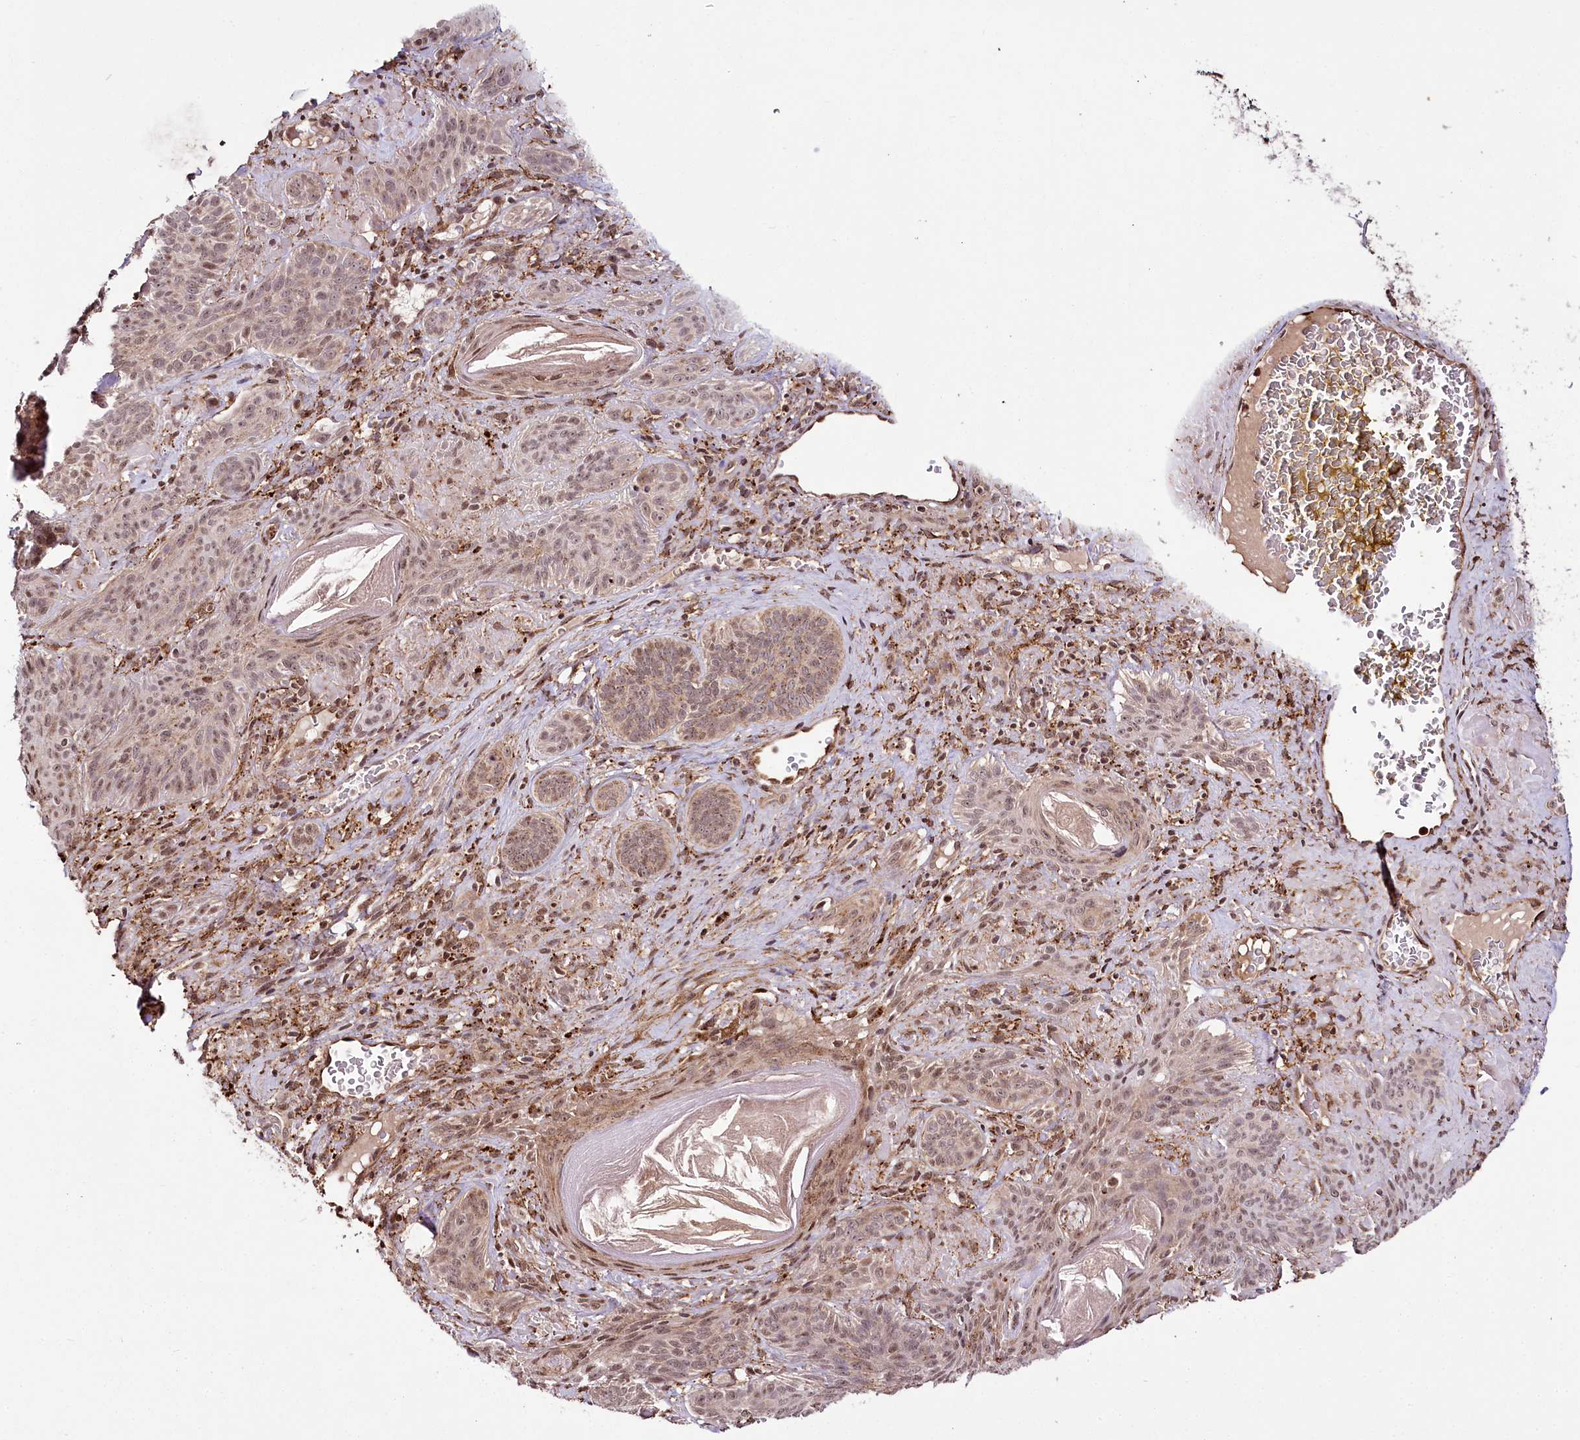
{"staining": {"intensity": "weak", "quantity": "<25%", "location": "cytoplasmic/membranous"}, "tissue": "skin cancer", "cell_type": "Tumor cells", "image_type": "cancer", "snomed": [{"axis": "morphology", "description": "Basal cell carcinoma"}, {"axis": "topography", "description": "Skin"}], "caption": "Protein analysis of skin basal cell carcinoma reveals no significant staining in tumor cells. The staining was performed using DAB (3,3'-diaminobenzidine) to visualize the protein expression in brown, while the nuclei were stained in blue with hematoxylin (Magnification: 20x).", "gene": "HOXC8", "patient": {"sex": "male", "age": 85}}